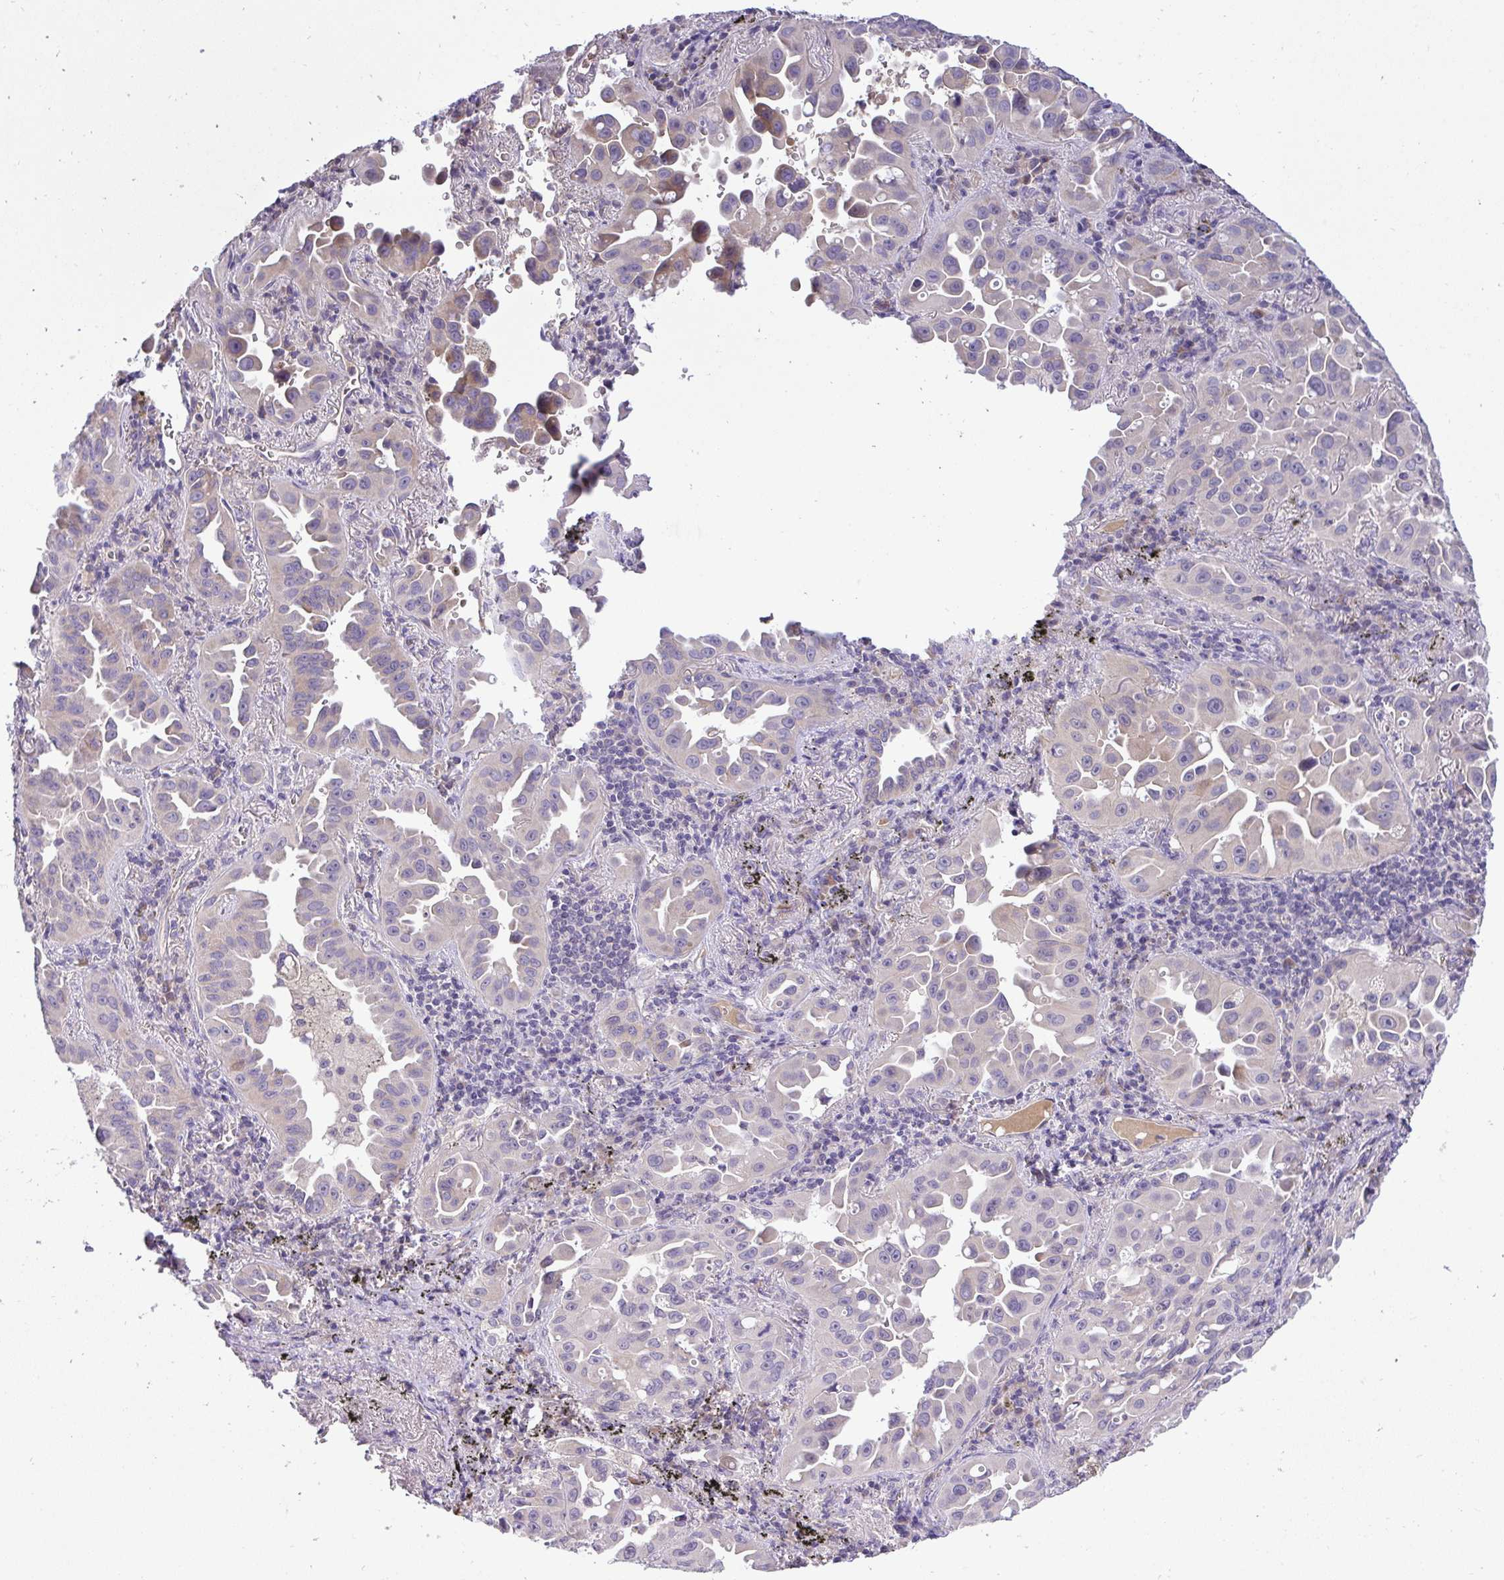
{"staining": {"intensity": "negative", "quantity": "none", "location": "none"}, "tissue": "lung cancer", "cell_type": "Tumor cells", "image_type": "cancer", "snomed": [{"axis": "morphology", "description": "Adenocarcinoma, NOS"}, {"axis": "topography", "description": "Lung"}], "caption": "Protein analysis of adenocarcinoma (lung) displays no significant expression in tumor cells.", "gene": "ZNF581", "patient": {"sex": "male", "age": 68}}